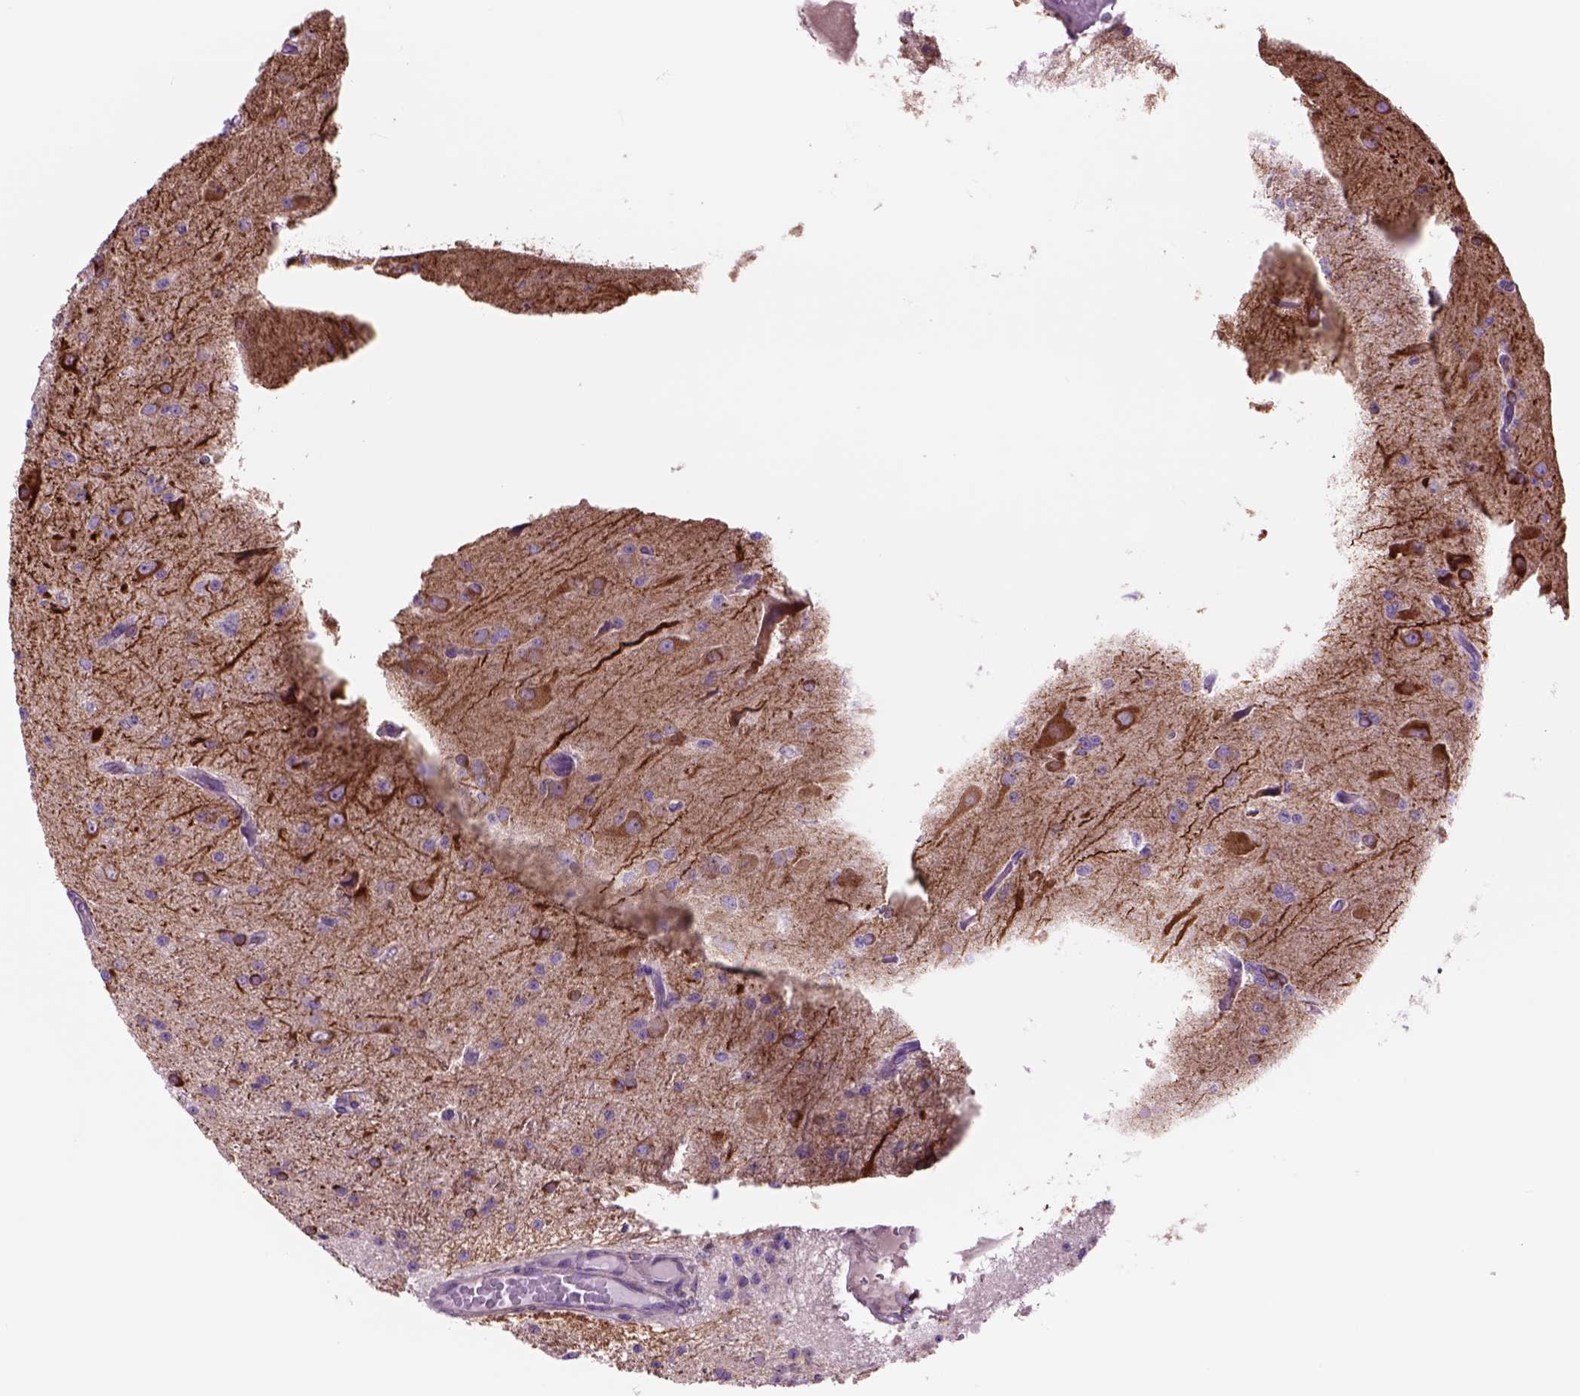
{"staining": {"intensity": "negative", "quantity": "none", "location": "none"}, "tissue": "glioma", "cell_type": "Tumor cells", "image_type": "cancer", "snomed": [{"axis": "morphology", "description": "Glioma, malignant, Low grade"}, {"axis": "topography", "description": "Brain"}], "caption": "A micrograph of malignant low-grade glioma stained for a protein reveals no brown staining in tumor cells. (Immunohistochemistry, brightfield microscopy, high magnification).", "gene": "PIAS3", "patient": {"sex": "male", "age": 27}}